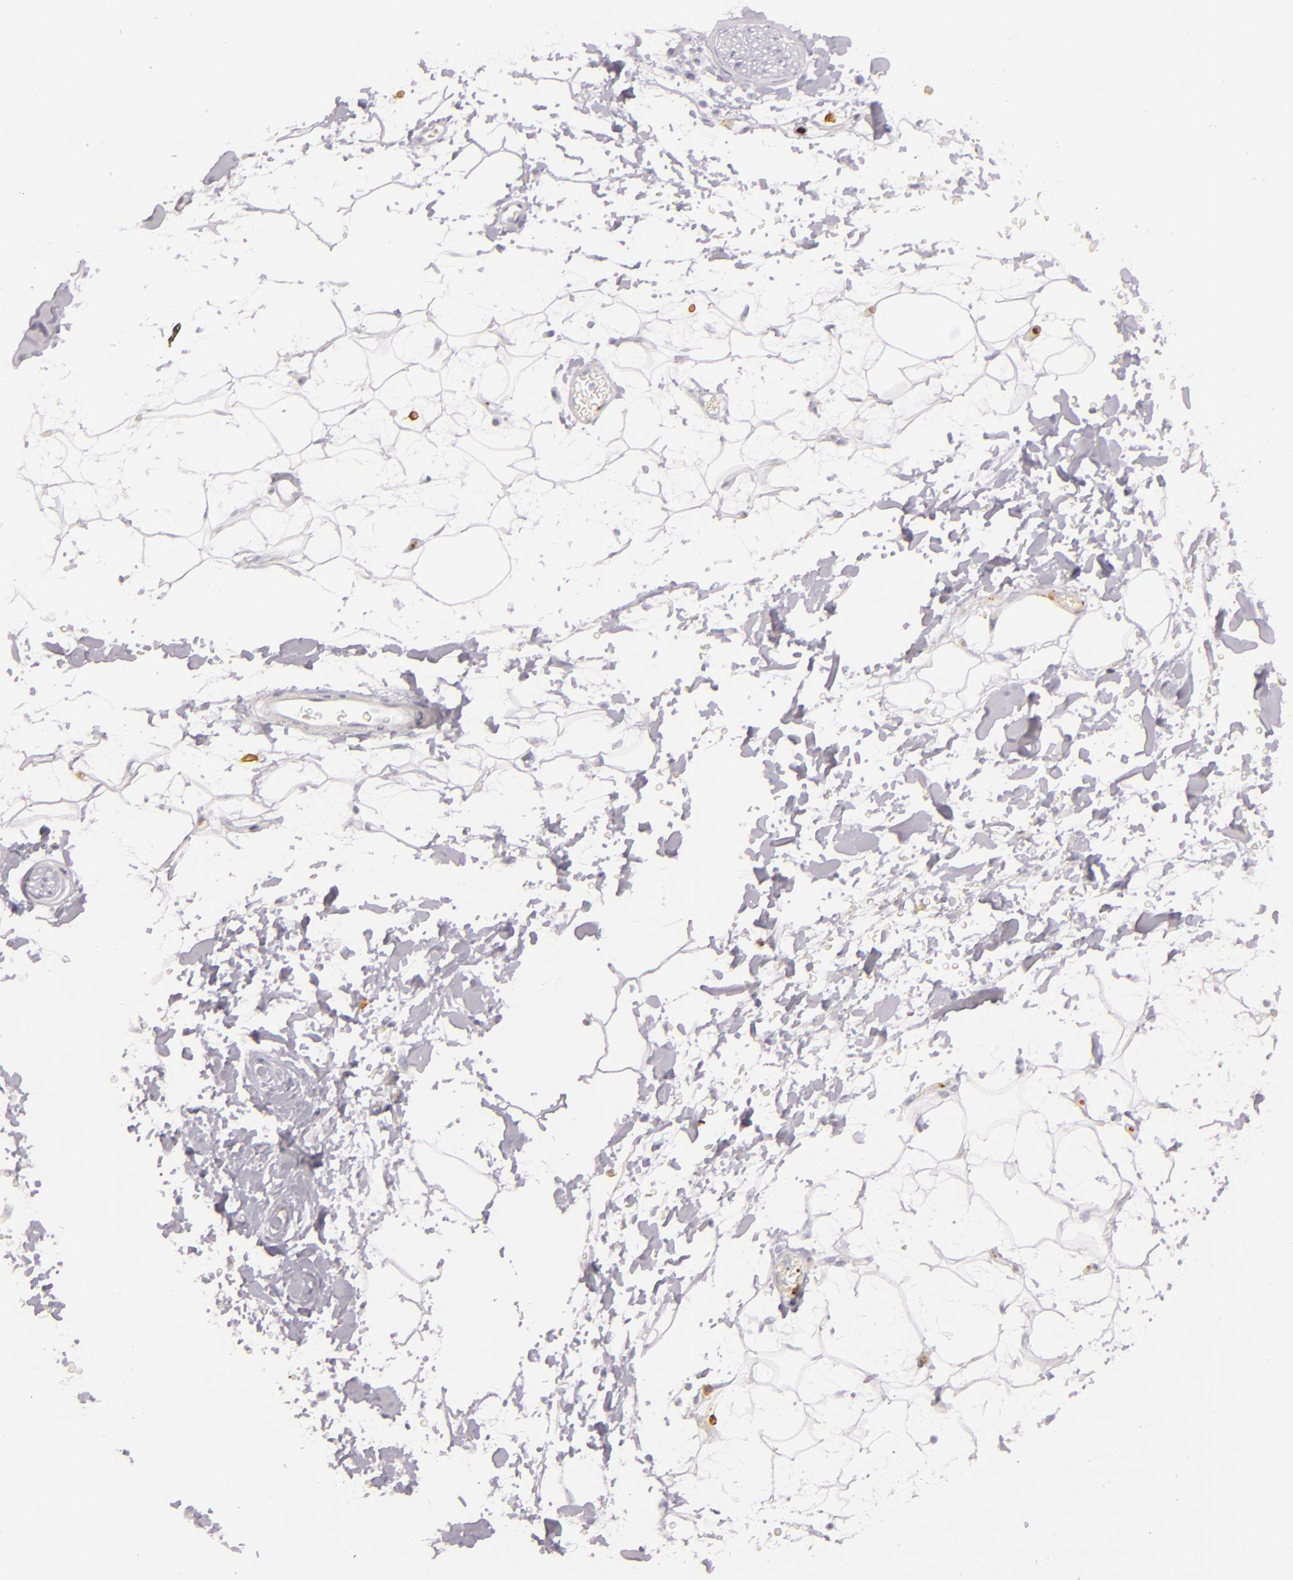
{"staining": {"intensity": "negative", "quantity": "none", "location": "none"}, "tissue": "adipose tissue", "cell_type": "Adipocytes", "image_type": "normal", "snomed": [{"axis": "morphology", "description": "Normal tissue, NOS"}, {"axis": "topography", "description": "Soft tissue"}], "caption": "Immunohistochemistry (IHC) of unremarkable human adipose tissue exhibits no staining in adipocytes.", "gene": "LAT", "patient": {"sex": "male", "age": 72}}